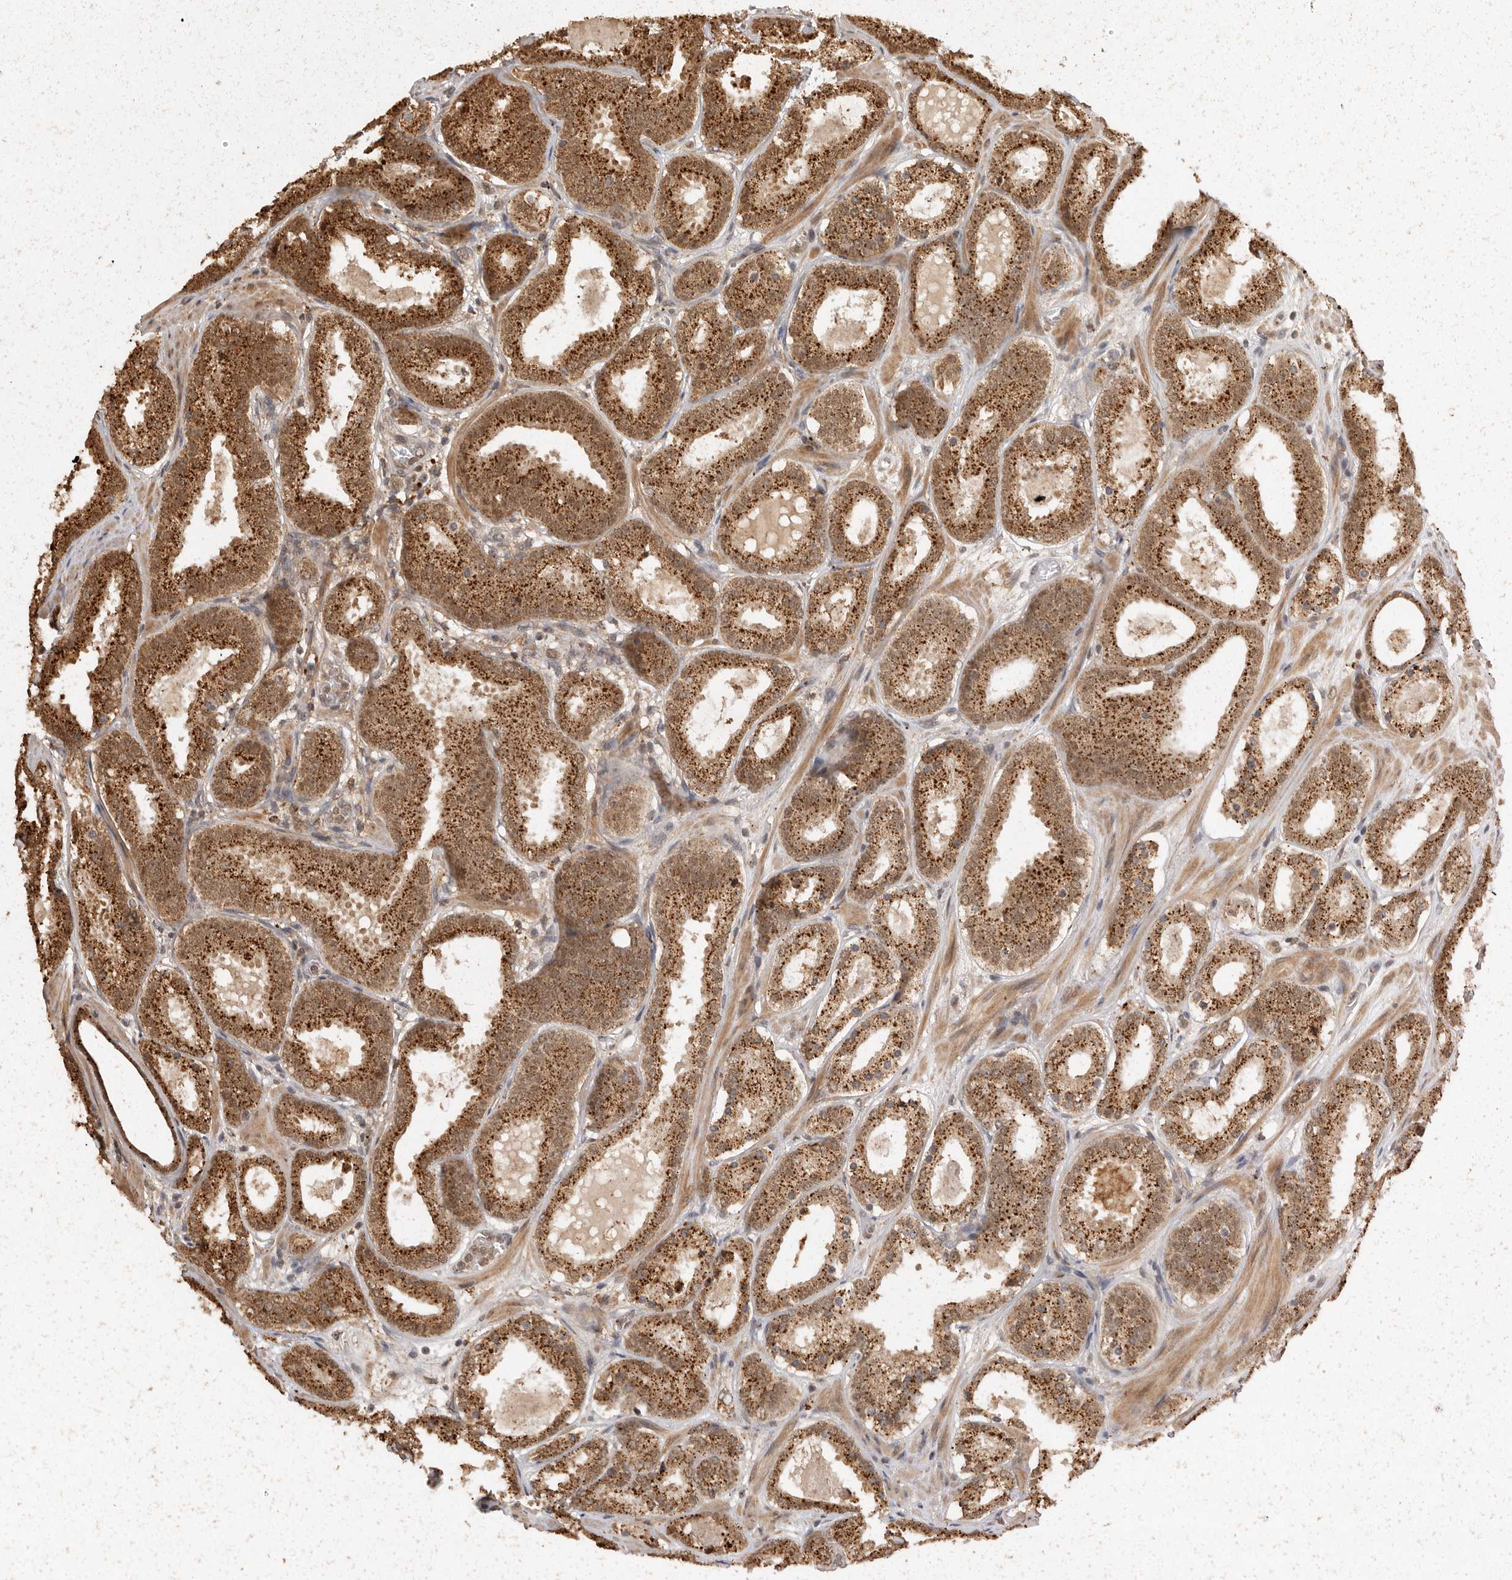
{"staining": {"intensity": "strong", "quantity": ">75%", "location": "cytoplasmic/membranous"}, "tissue": "prostate cancer", "cell_type": "Tumor cells", "image_type": "cancer", "snomed": [{"axis": "morphology", "description": "Adenocarcinoma, Low grade"}, {"axis": "topography", "description": "Prostate"}], "caption": "A histopathology image showing strong cytoplasmic/membranous staining in approximately >75% of tumor cells in prostate cancer, as visualized by brown immunohistochemical staining.", "gene": "ZNF83", "patient": {"sex": "male", "age": 69}}